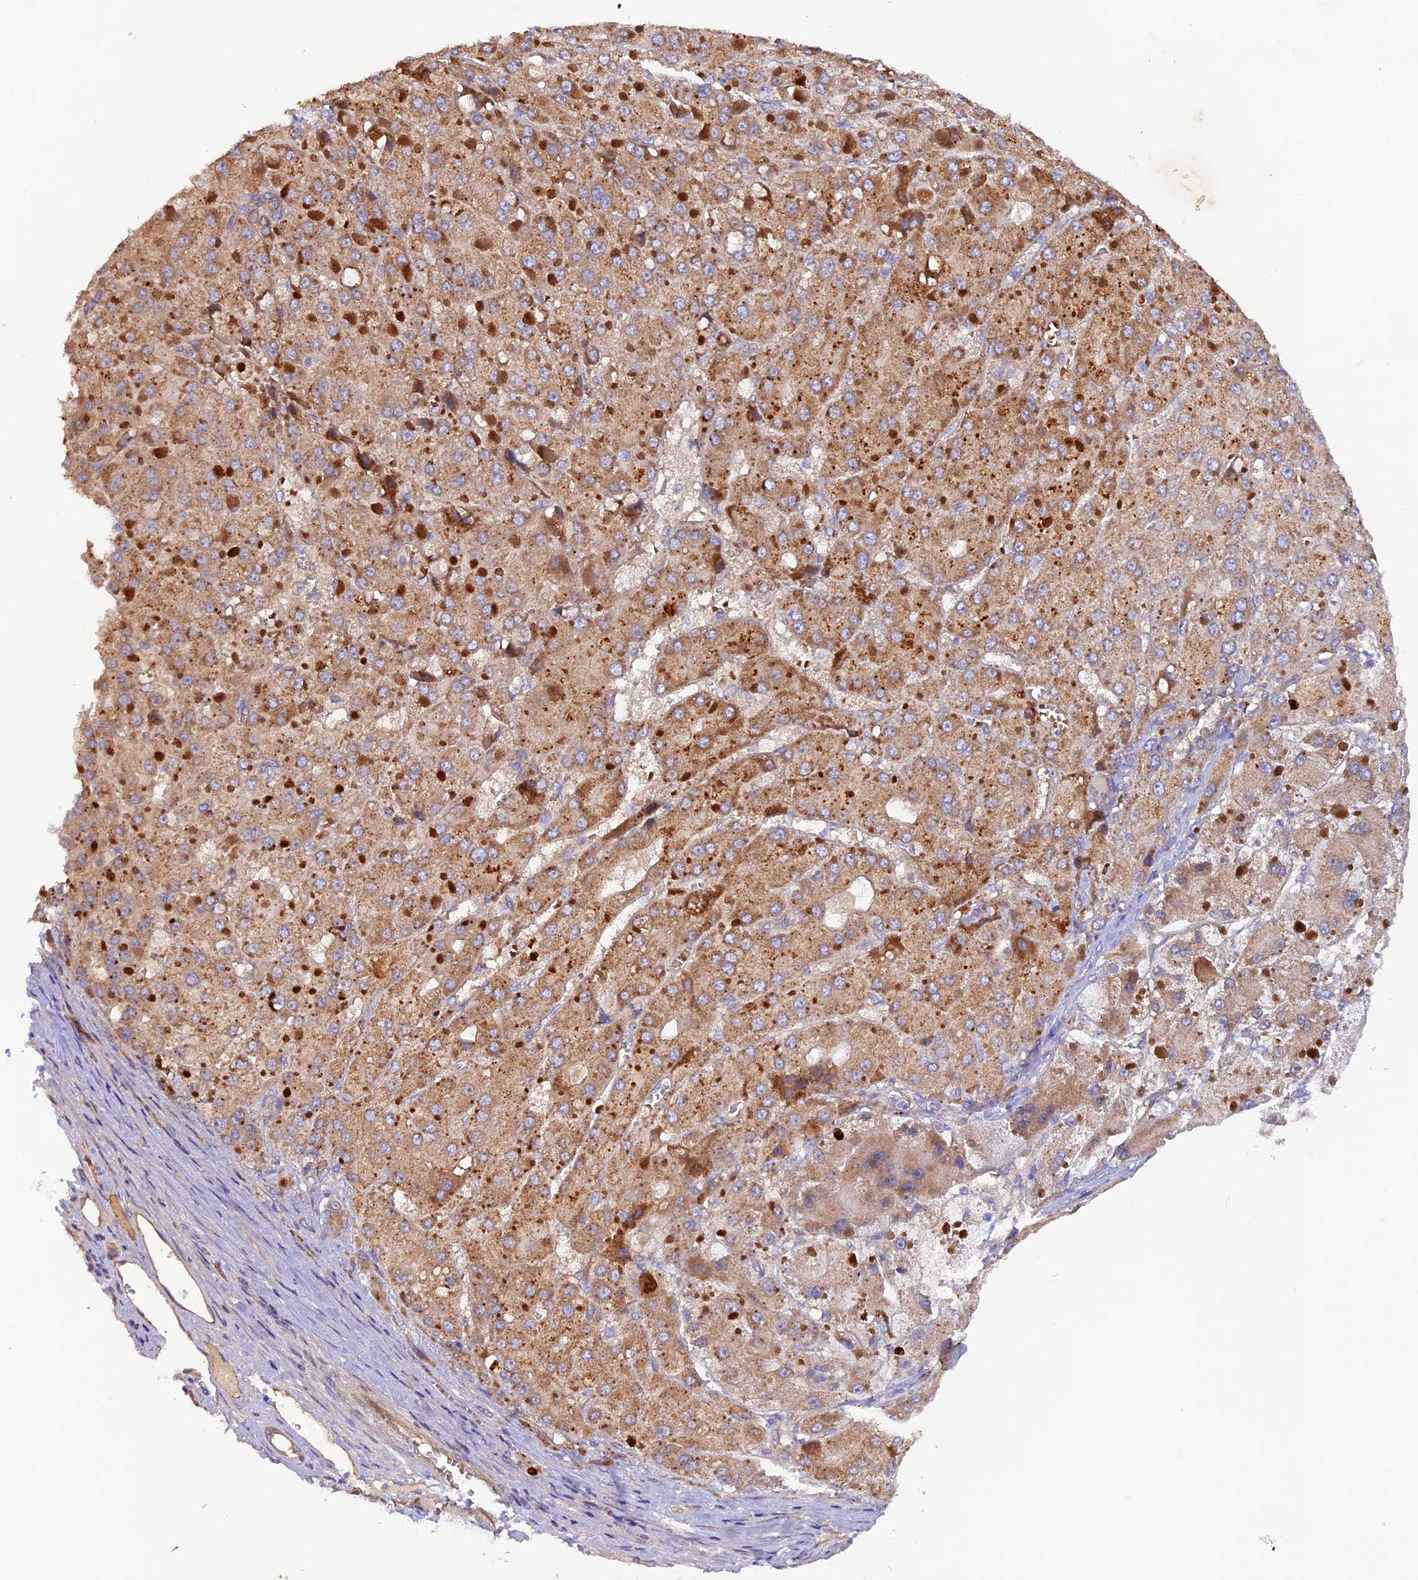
{"staining": {"intensity": "moderate", "quantity": ">75%", "location": "cytoplasmic/membranous"}, "tissue": "liver cancer", "cell_type": "Tumor cells", "image_type": "cancer", "snomed": [{"axis": "morphology", "description": "Carcinoma, Hepatocellular, NOS"}, {"axis": "topography", "description": "Liver"}], "caption": "Protein staining demonstrates moderate cytoplasmic/membranous staining in approximately >75% of tumor cells in hepatocellular carcinoma (liver). Nuclei are stained in blue.", "gene": "DUS3L", "patient": {"sex": "female", "age": 73}}